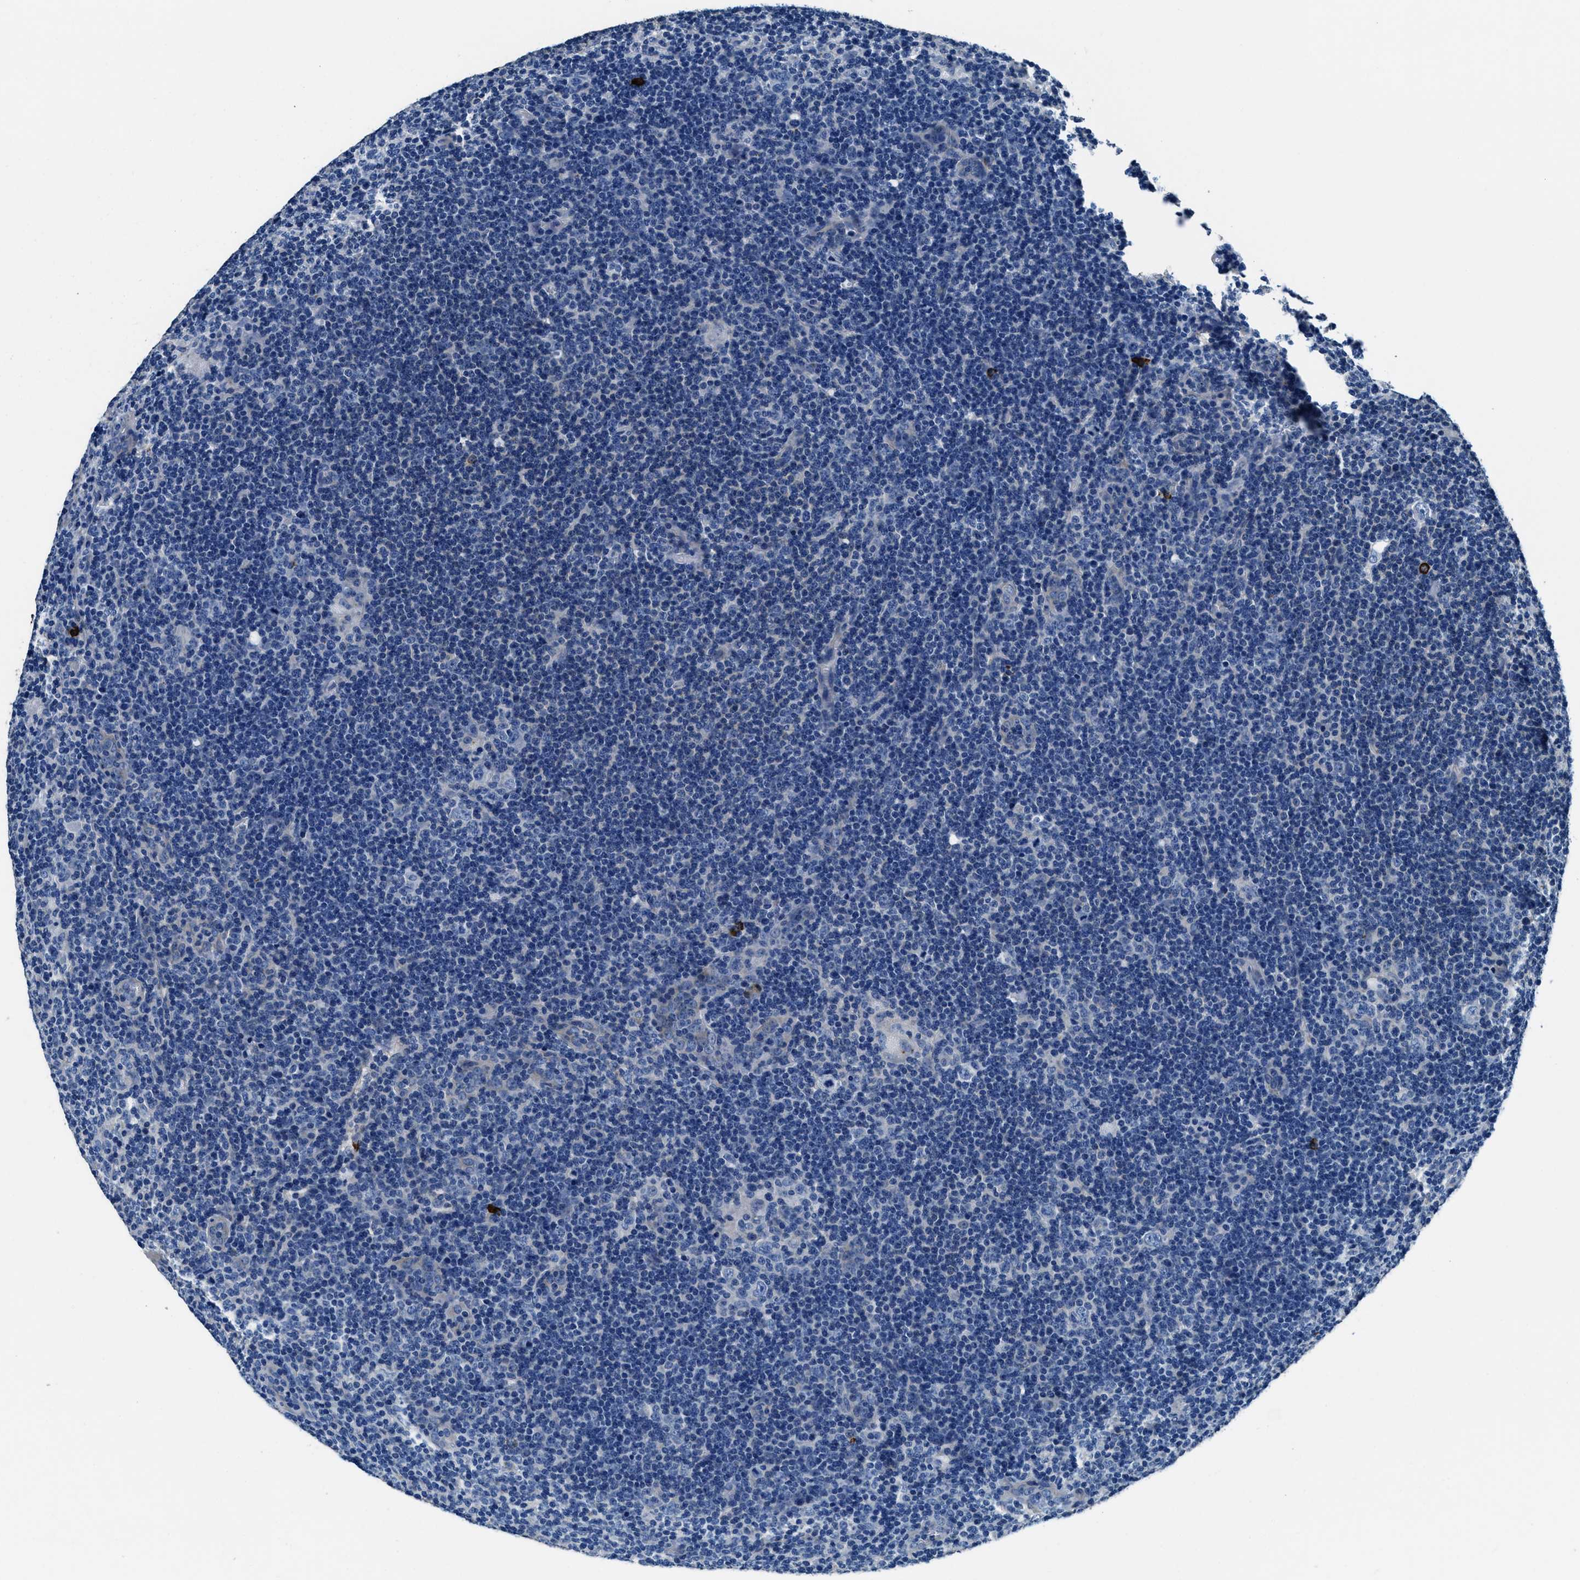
{"staining": {"intensity": "negative", "quantity": "none", "location": "none"}, "tissue": "lymphoma", "cell_type": "Tumor cells", "image_type": "cancer", "snomed": [{"axis": "morphology", "description": "Hodgkin's disease, NOS"}, {"axis": "topography", "description": "Lymph node"}], "caption": "An IHC photomicrograph of Hodgkin's disease is shown. There is no staining in tumor cells of Hodgkin's disease.", "gene": "TMEM186", "patient": {"sex": "female", "age": 57}}